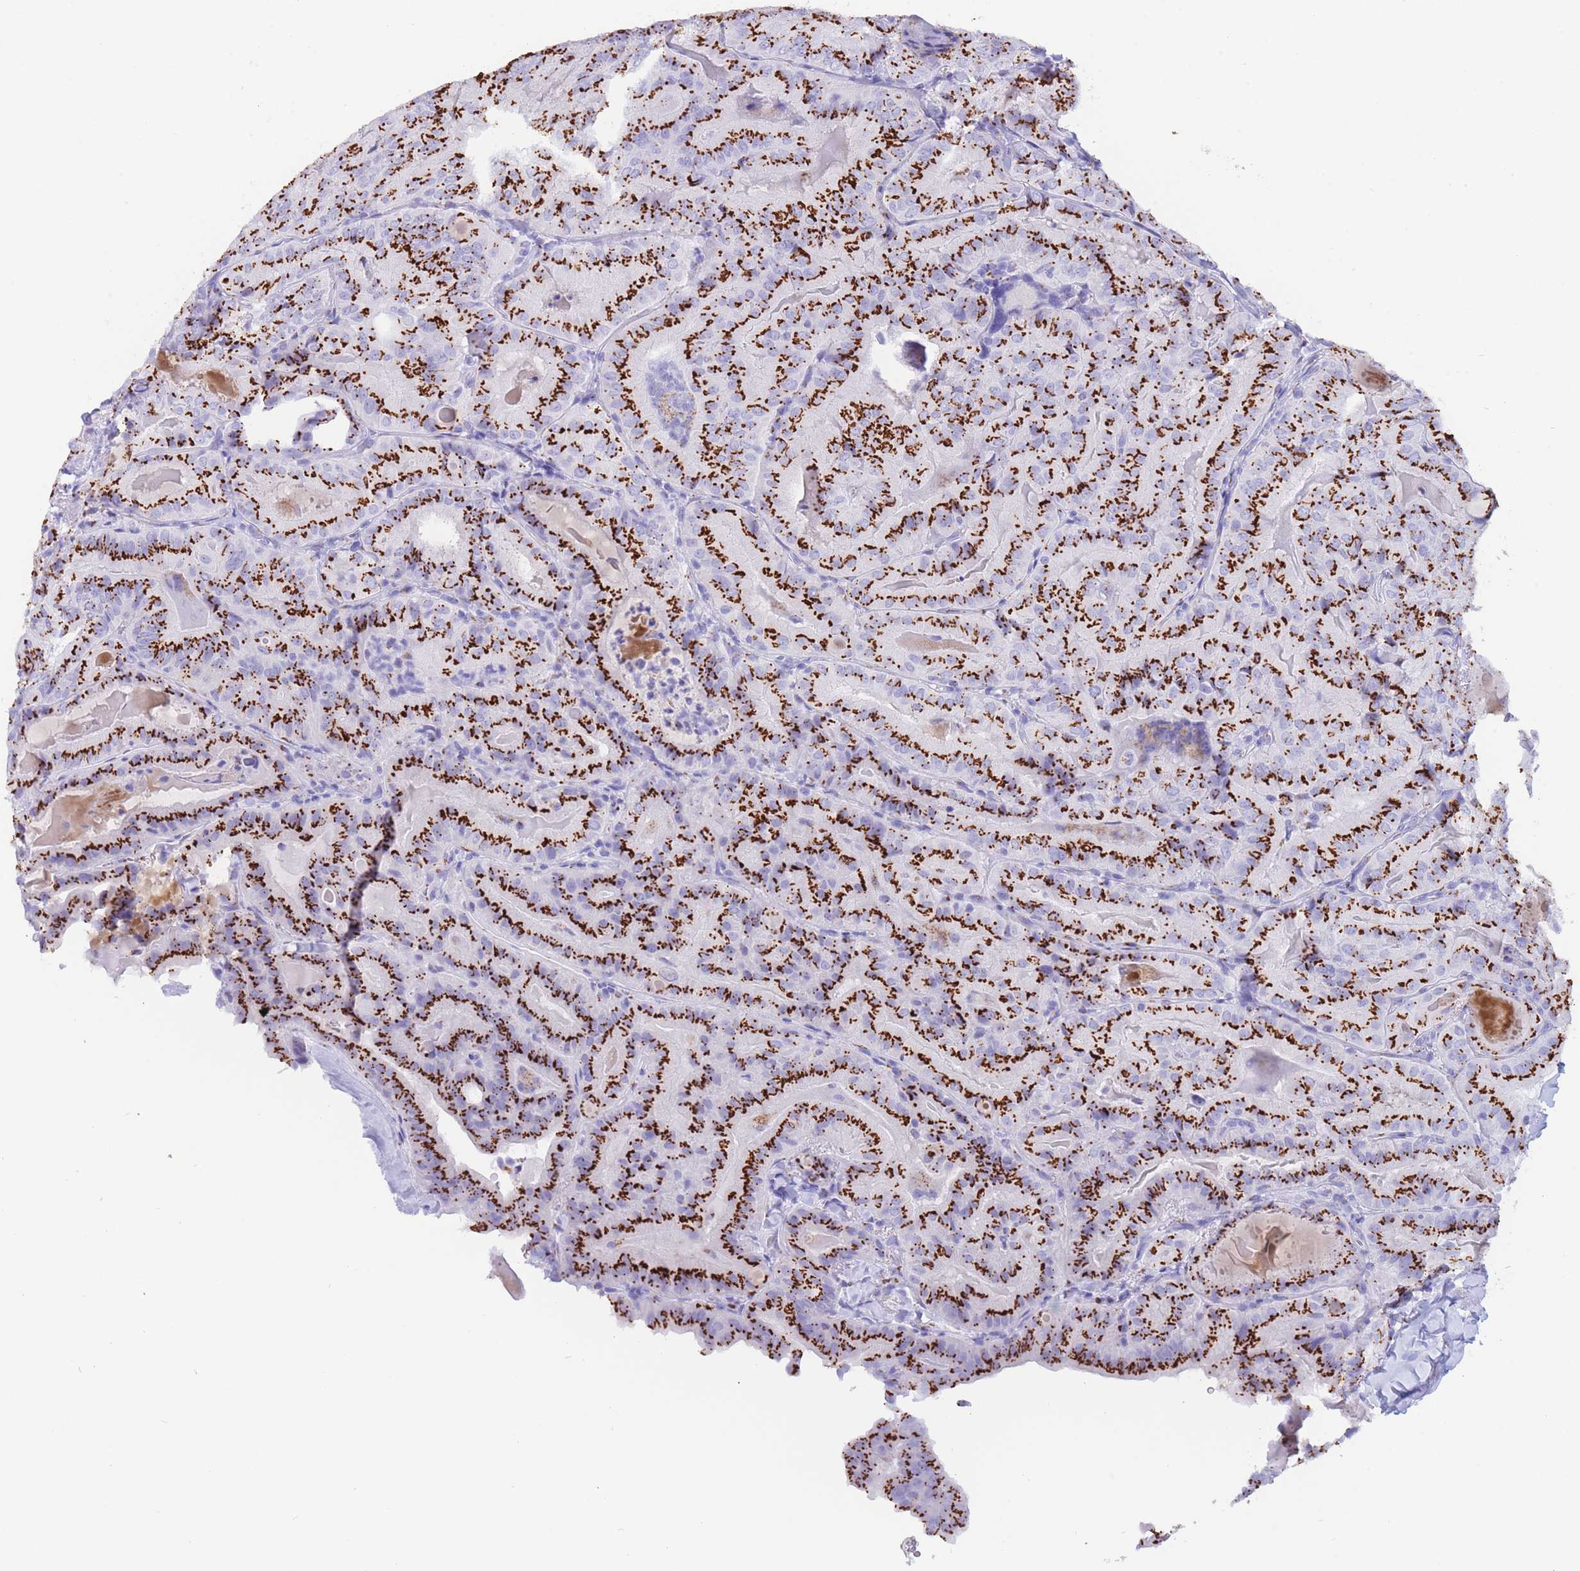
{"staining": {"intensity": "strong", "quantity": ">75%", "location": "cytoplasmic/membranous"}, "tissue": "thyroid cancer", "cell_type": "Tumor cells", "image_type": "cancer", "snomed": [{"axis": "morphology", "description": "Papillary adenocarcinoma, NOS"}, {"axis": "topography", "description": "Thyroid gland"}], "caption": "Immunohistochemistry (DAB) staining of human thyroid papillary adenocarcinoma demonstrates strong cytoplasmic/membranous protein positivity in approximately >75% of tumor cells.", "gene": "FAM3C", "patient": {"sex": "female", "age": 68}}